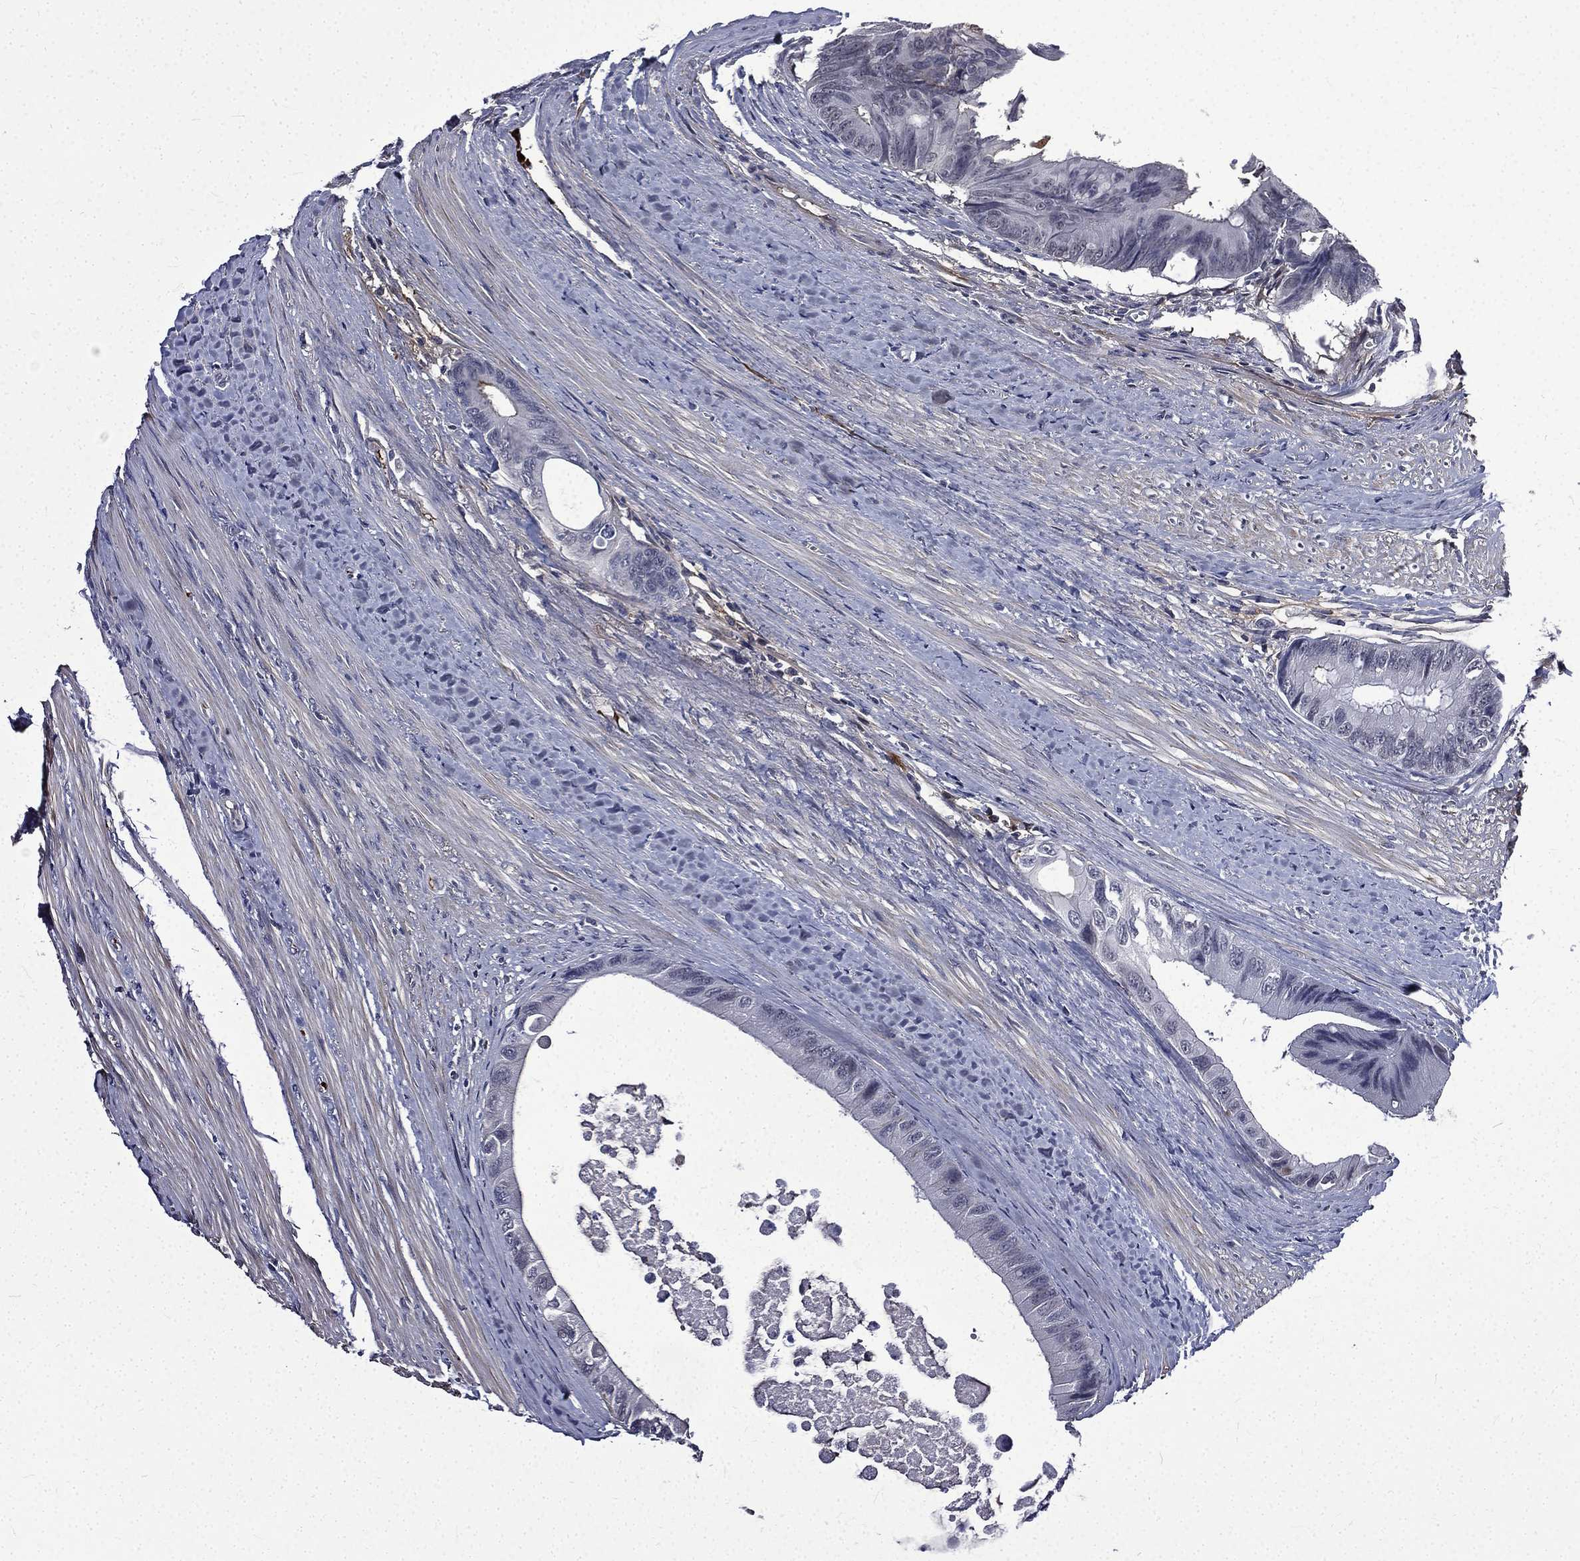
{"staining": {"intensity": "negative", "quantity": "none", "location": "none"}, "tissue": "colorectal cancer", "cell_type": "Tumor cells", "image_type": "cancer", "snomed": [{"axis": "morphology", "description": "Normal tissue, NOS"}, {"axis": "morphology", "description": "Adenocarcinoma, NOS"}, {"axis": "topography", "description": "Colon"}], "caption": "Immunohistochemistry (IHC) histopathology image of colorectal cancer (adenocarcinoma) stained for a protein (brown), which reveals no positivity in tumor cells.", "gene": "FGG", "patient": {"sex": "male", "age": 65}}